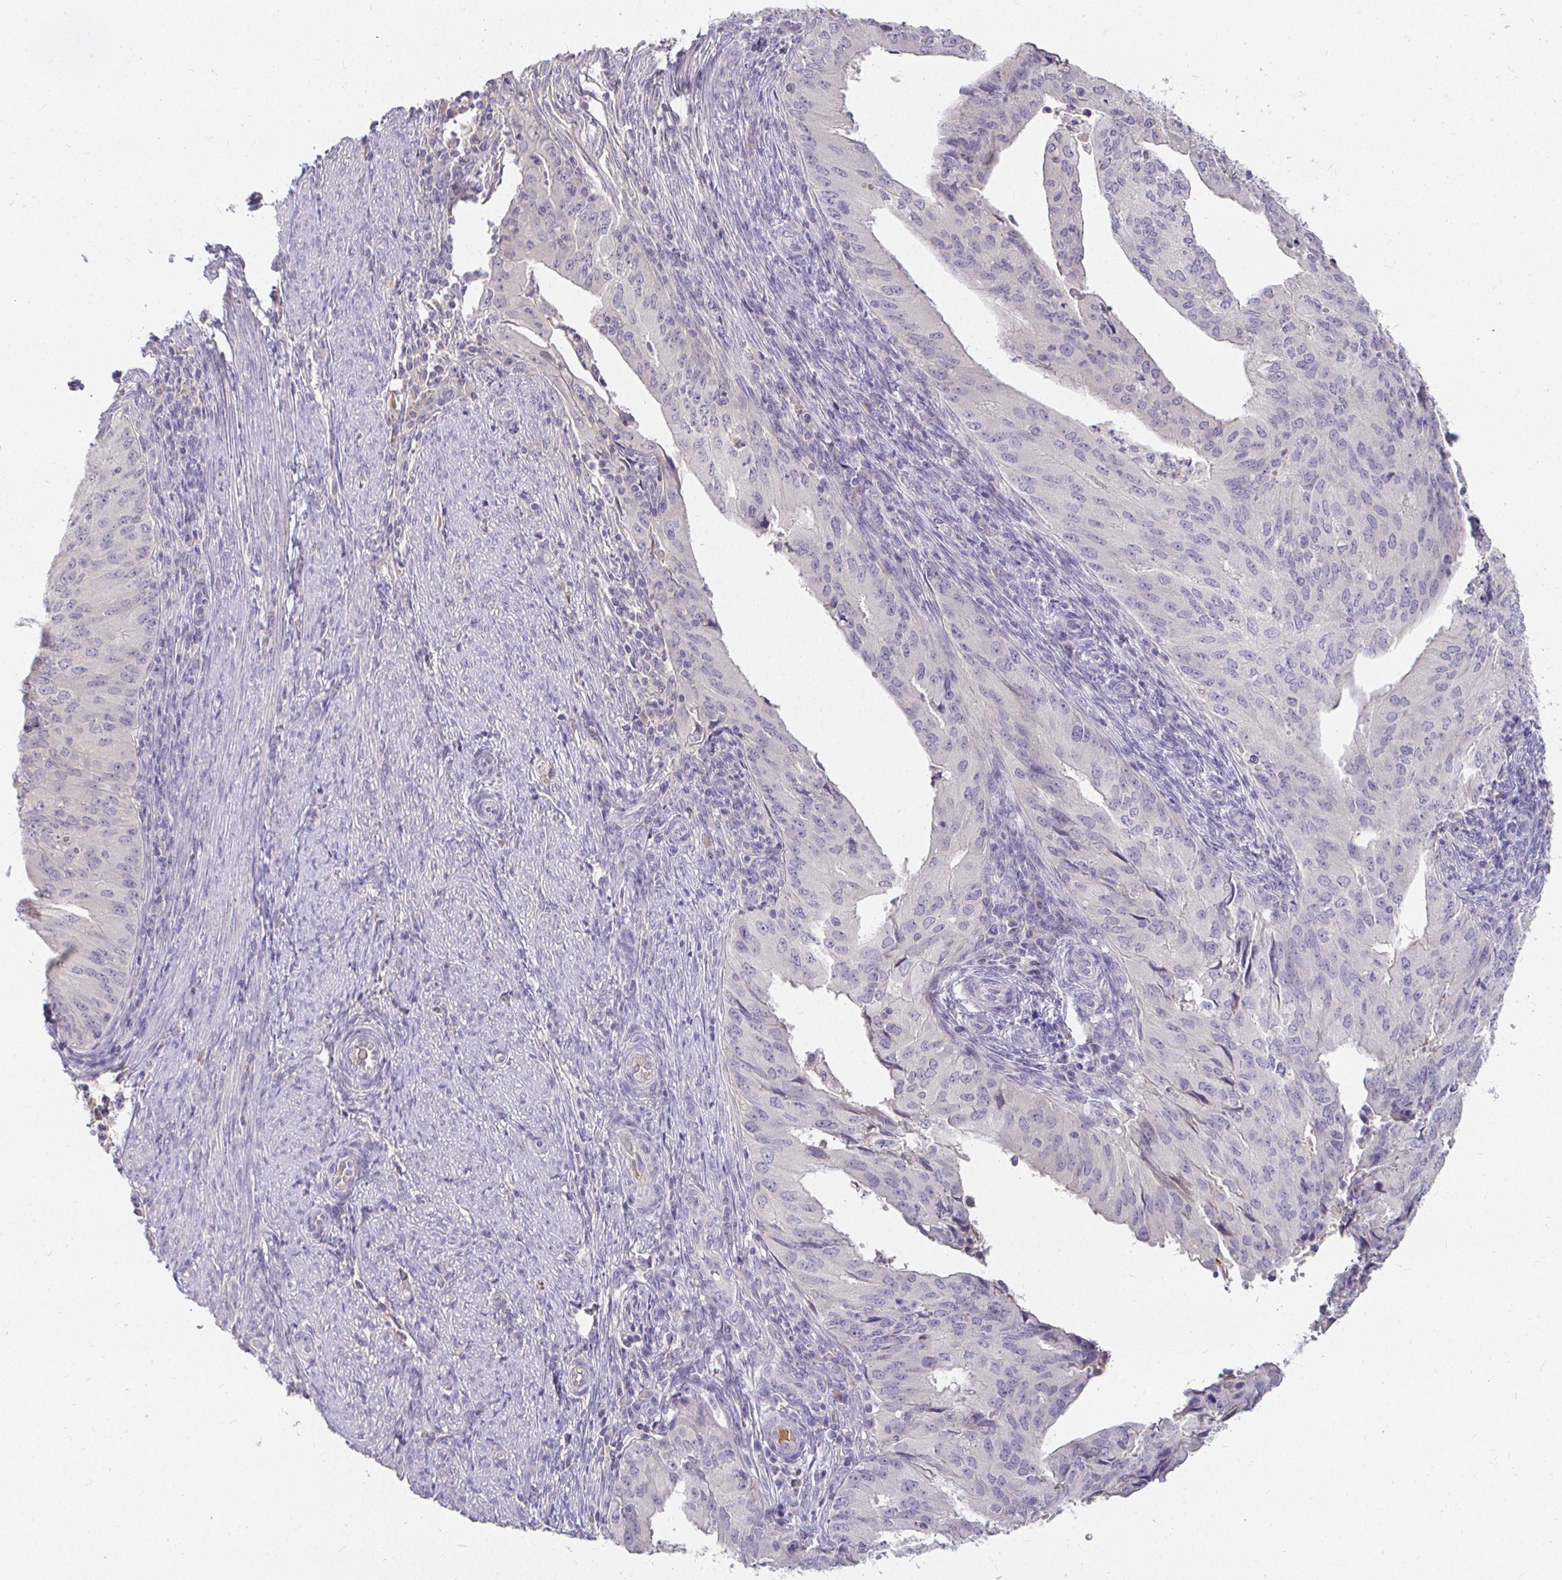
{"staining": {"intensity": "negative", "quantity": "none", "location": "none"}, "tissue": "endometrial cancer", "cell_type": "Tumor cells", "image_type": "cancer", "snomed": [{"axis": "morphology", "description": "Adenocarcinoma, NOS"}, {"axis": "topography", "description": "Endometrium"}], "caption": "This is a histopathology image of IHC staining of adenocarcinoma (endometrial), which shows no expression in tumor cells.", "gene": "LOXL4", "patient": {"sex": "female", "age": 50}}